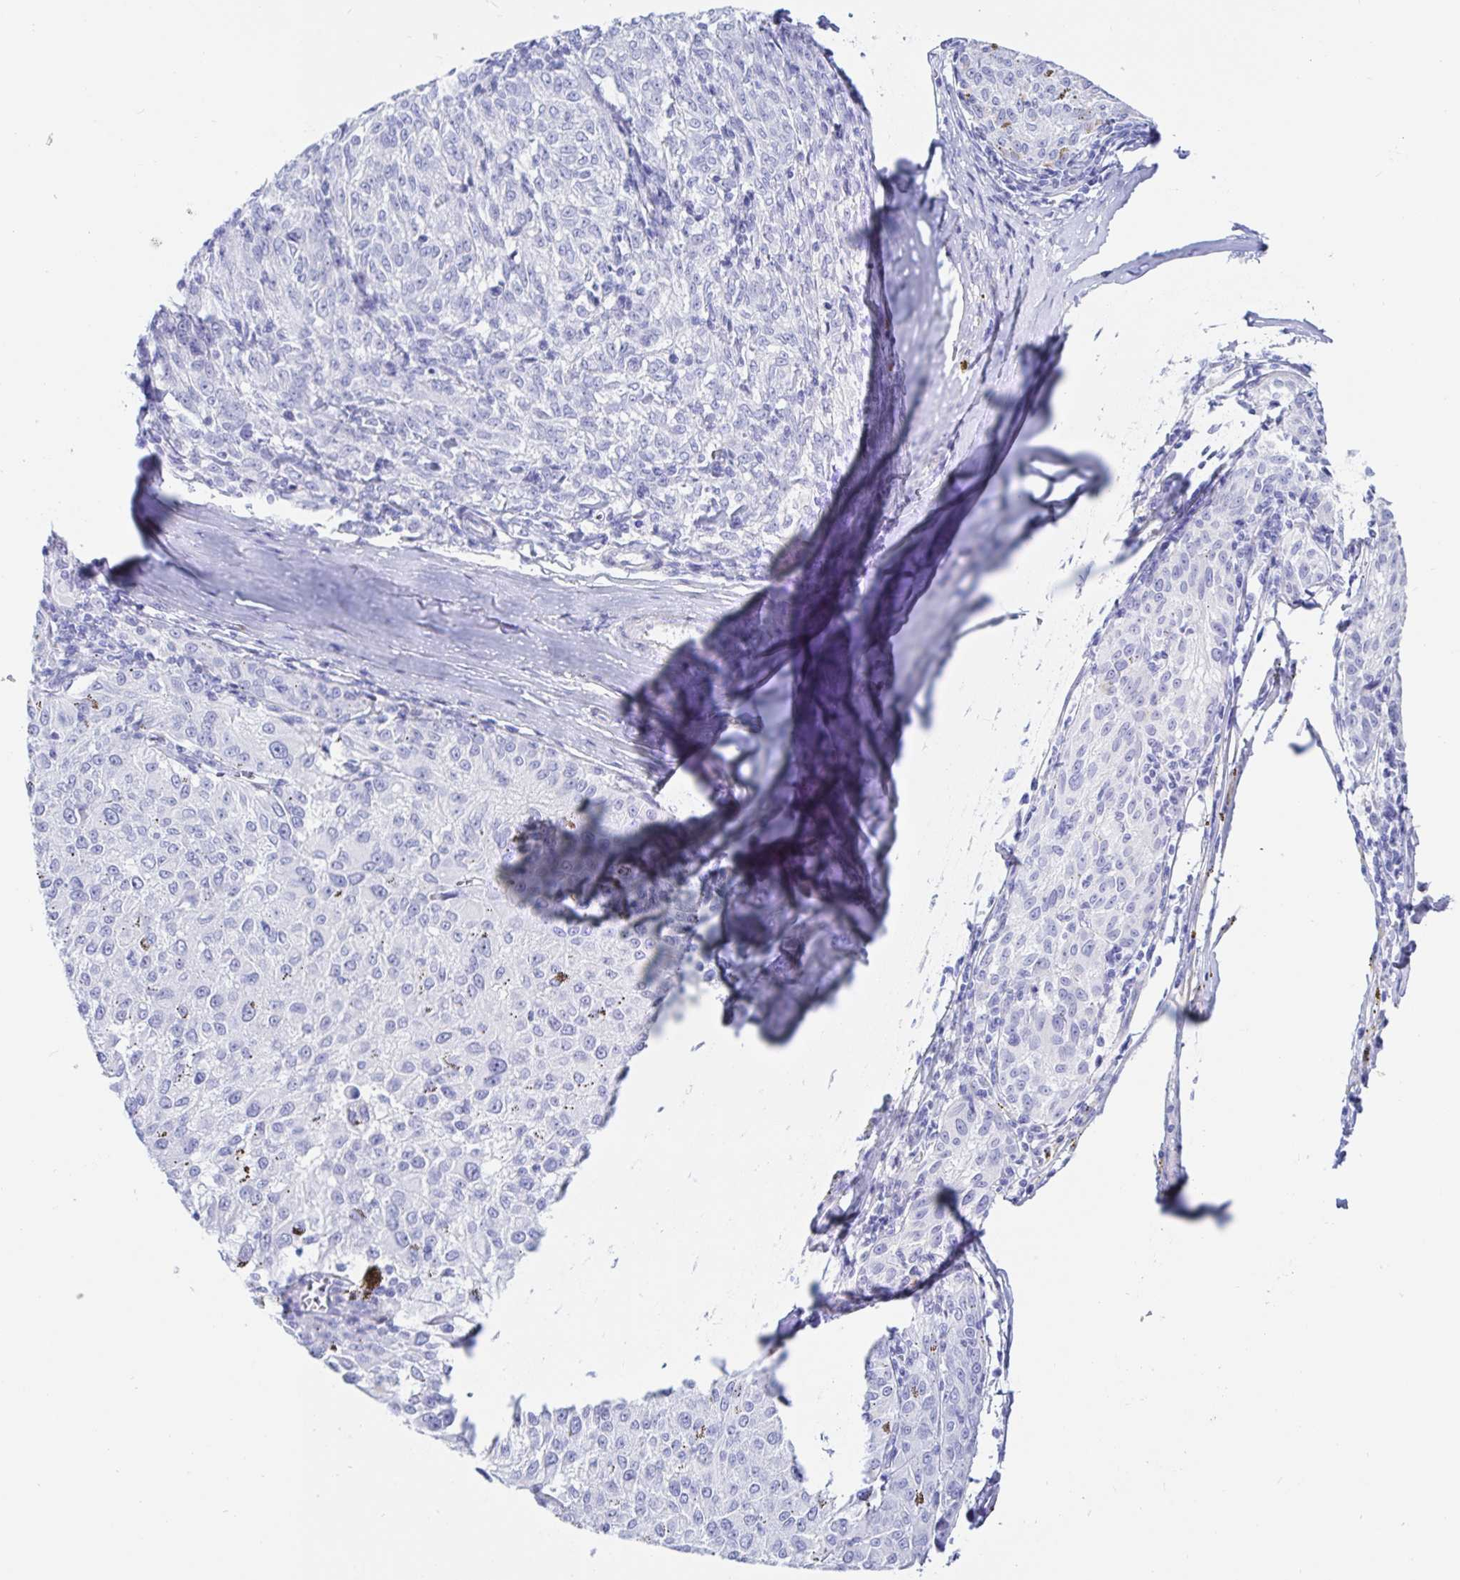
{"staining": {"intensity": "negative", "quantity": "none", "location": "none"}, "tissue": "melanoma", "cell_type": "Tumor cells", "image_type": "cancer", "snomed": [{"axis": "morphology", "description": "Malignant melanoma, NOS"}, {"axis": "topography", "description": "Skin"}], "caption": "The immunohistochemistry histopathology image has no significant positivity in tumor cells of melanoma tissue.", "gene": "KCNH6", "patient": {"sex": "female", "age": 72}}